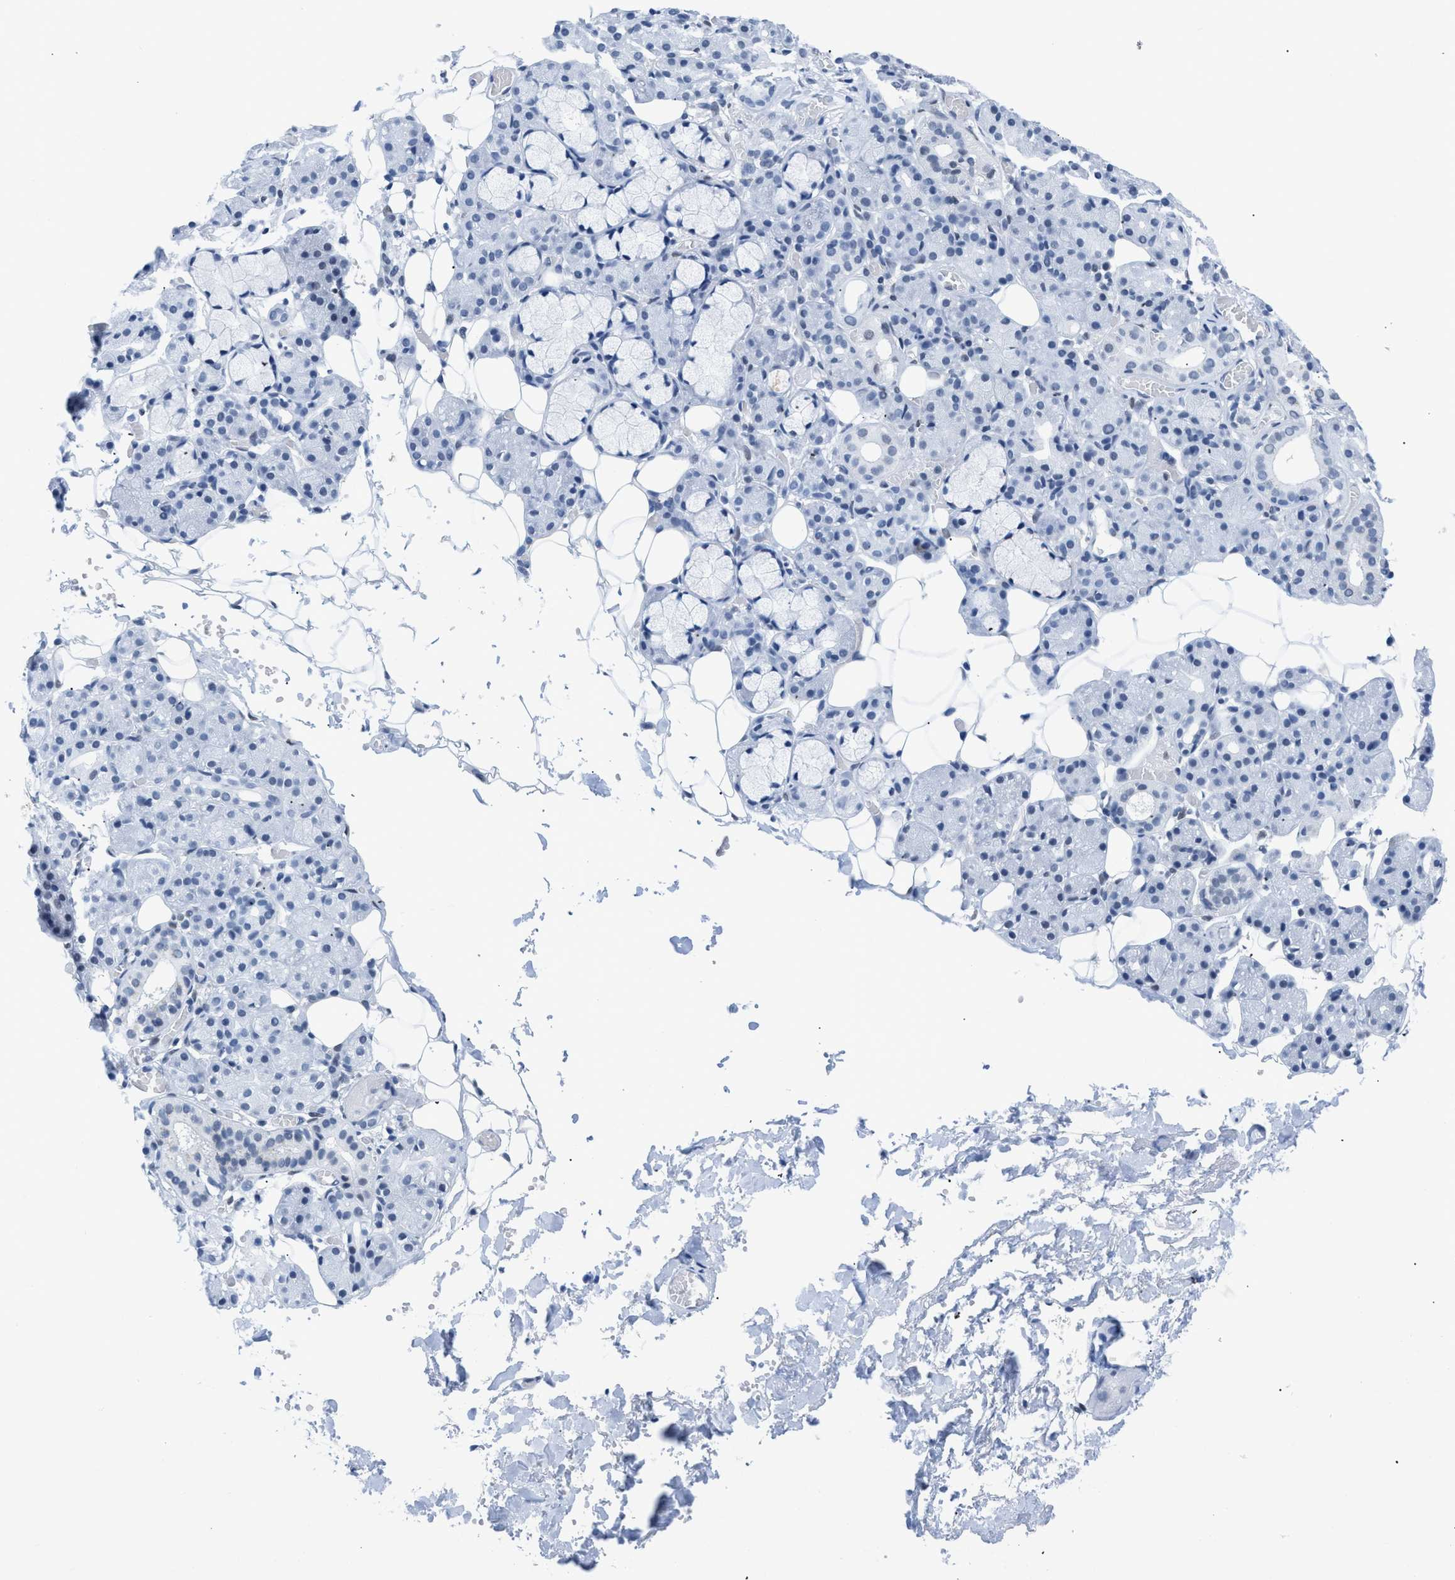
{"staining": {"intensity": "negative", "quantity": "none", "location": "none"}, "tissue": "salivary gland", "cell_type": "Glandular cells", "image_type": "normal", "snomed": [{"axis": "morphology", "description": "Normal tissue, NOS"}, {"axis": "topography", "description": "Salivary gland"}], "caption": "High power microscopy image of an immunohistochemistry (IHC) micrograph of unremarkable salivary gland, revealing no significant staining in glandular cells.", "gene": "CTBP1", "patient": {"sex": "male", "age": 63}}